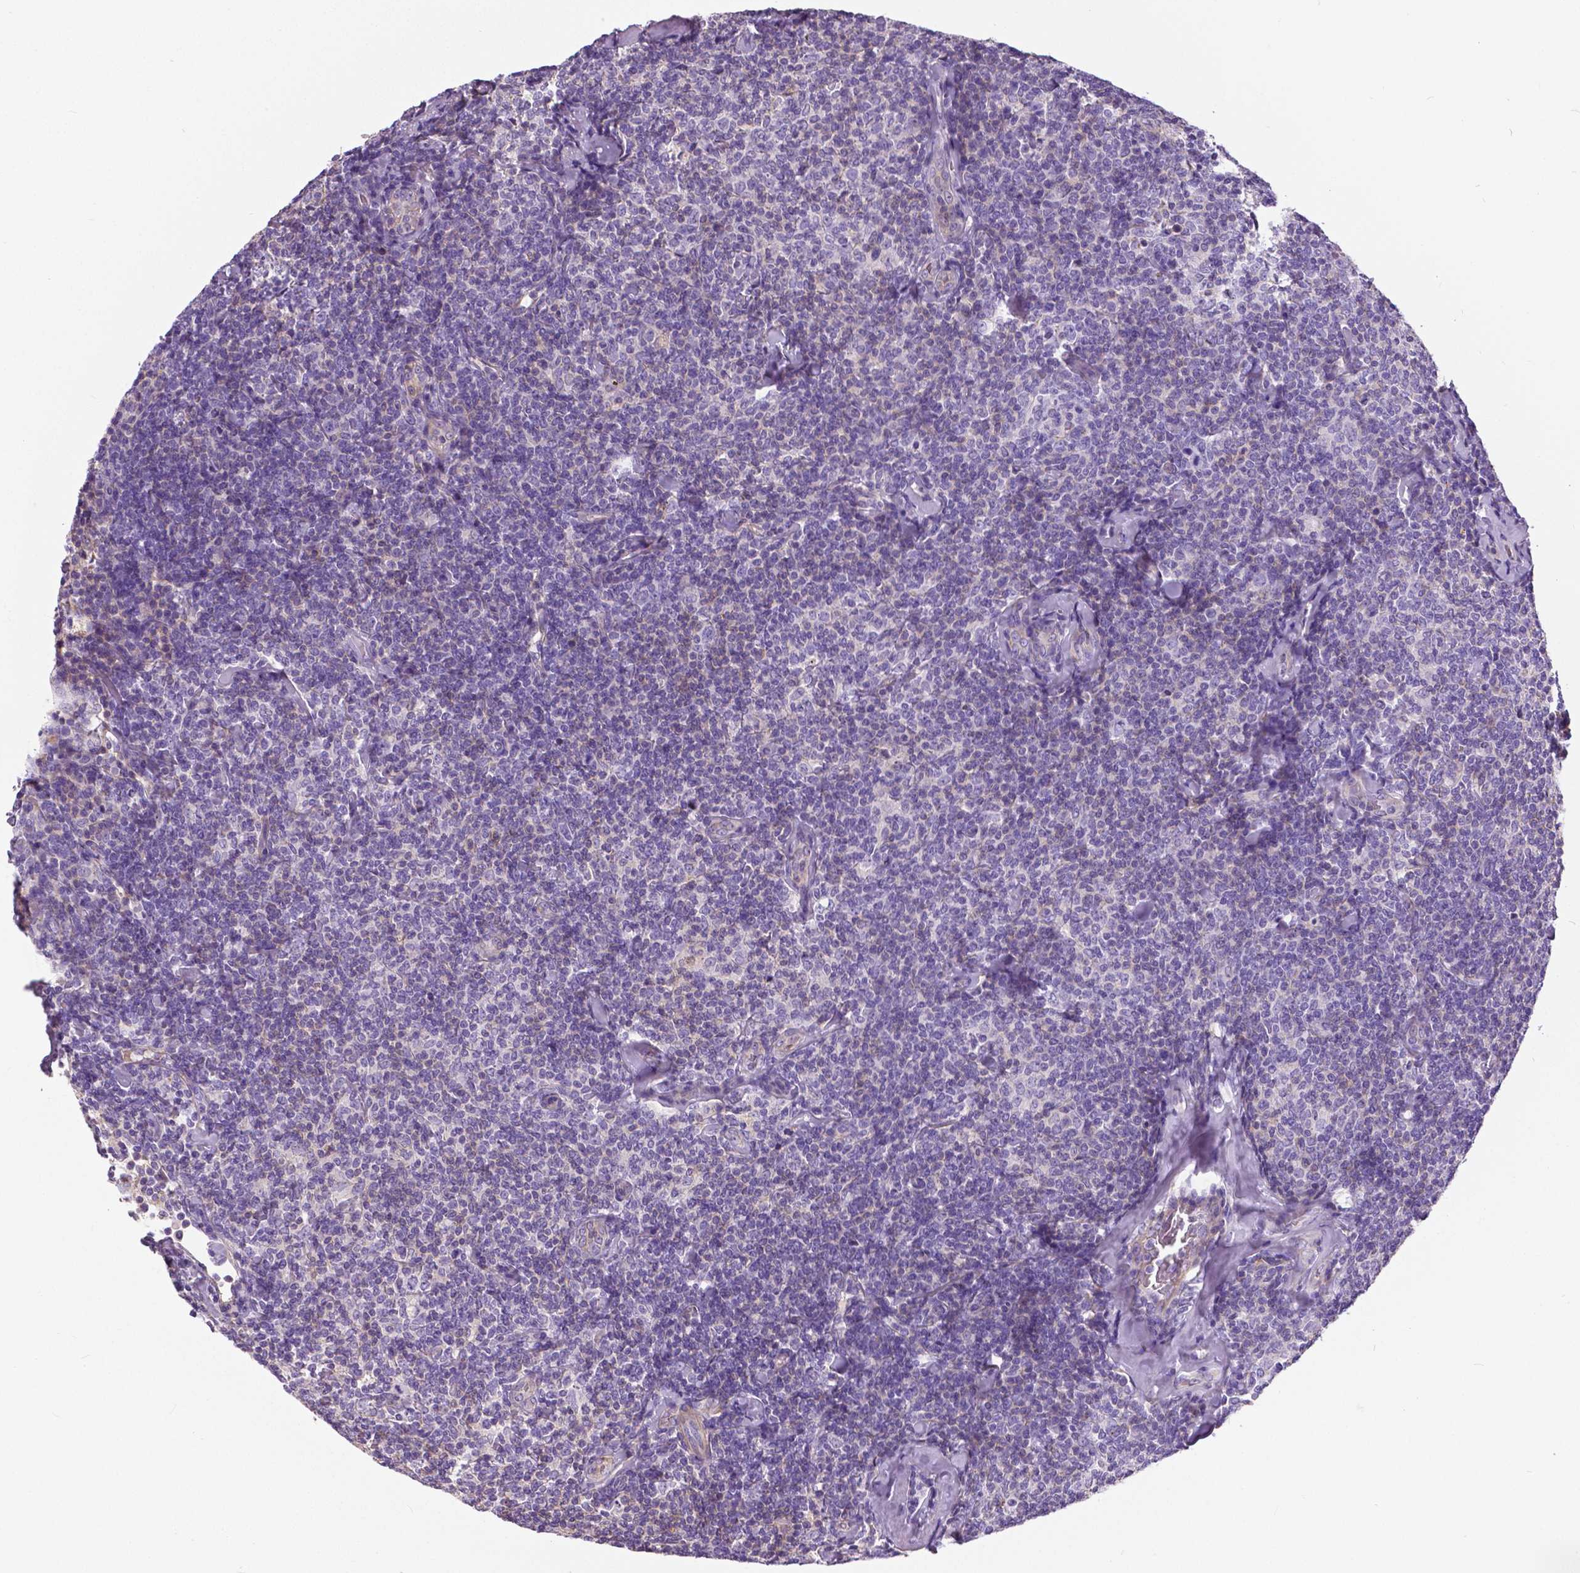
{"staining": {"intensity": "negative", "quantity": "none", "location": "none"}, "tissue": "lymphoma", "cell_type": "Tumor cells", "image_type": "cancer", "snomed": [{"axis": "morphology", "description": "Malignant lymphoma, non-Hodgkin's type, Low grade"}, {"axis": "topography", "description": "Lymph node"}], "caption": "Protein analysis of low-grade malignant lymphoma, non-Hodgkin's type shows no significant expression in tumor cells.", "gene": "ANXA13", "patient": {"sex": "female", "age": 56}}